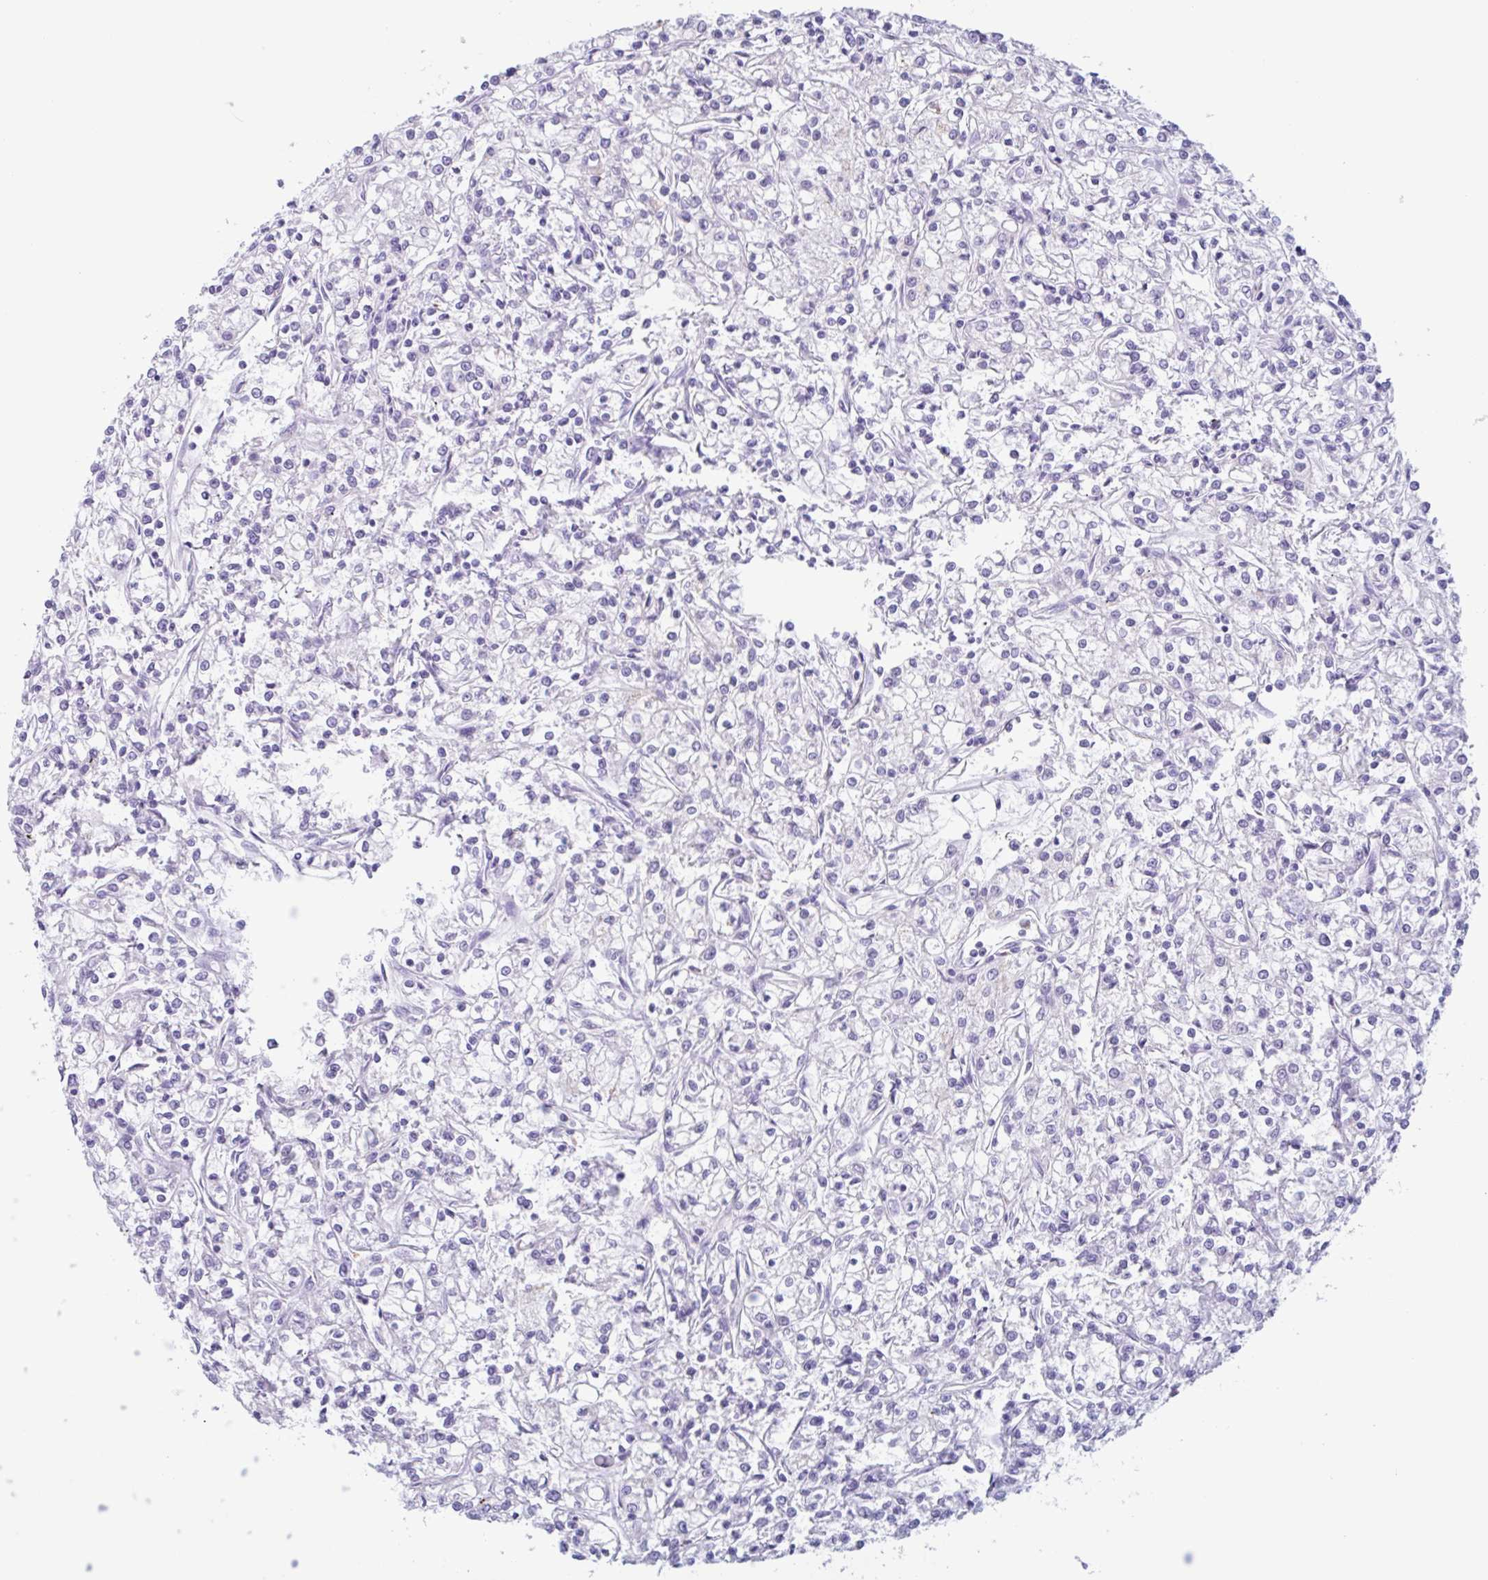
{"staining": {"intensity": "negative", "quantity": "none", "location": "none"}, "tissue": "renal cancer", "cell_type": "Tumor cells", "image_type": "cancer", "snomed": [{"axis": "morphology", "description": "Adenocarcinoma, NOS"}, {"axis": "topography", "description": "Kidney"}], "caption": "IHC micrograph of neoplastic tissue: human adenocarcinoma (renal) stained with DAB (3,3'-diaminobenzidine) exhibits no significant protein positivity in tumor cells.", "gene": "DTWD2", "patient": {"sex": "female", "age": 59}}